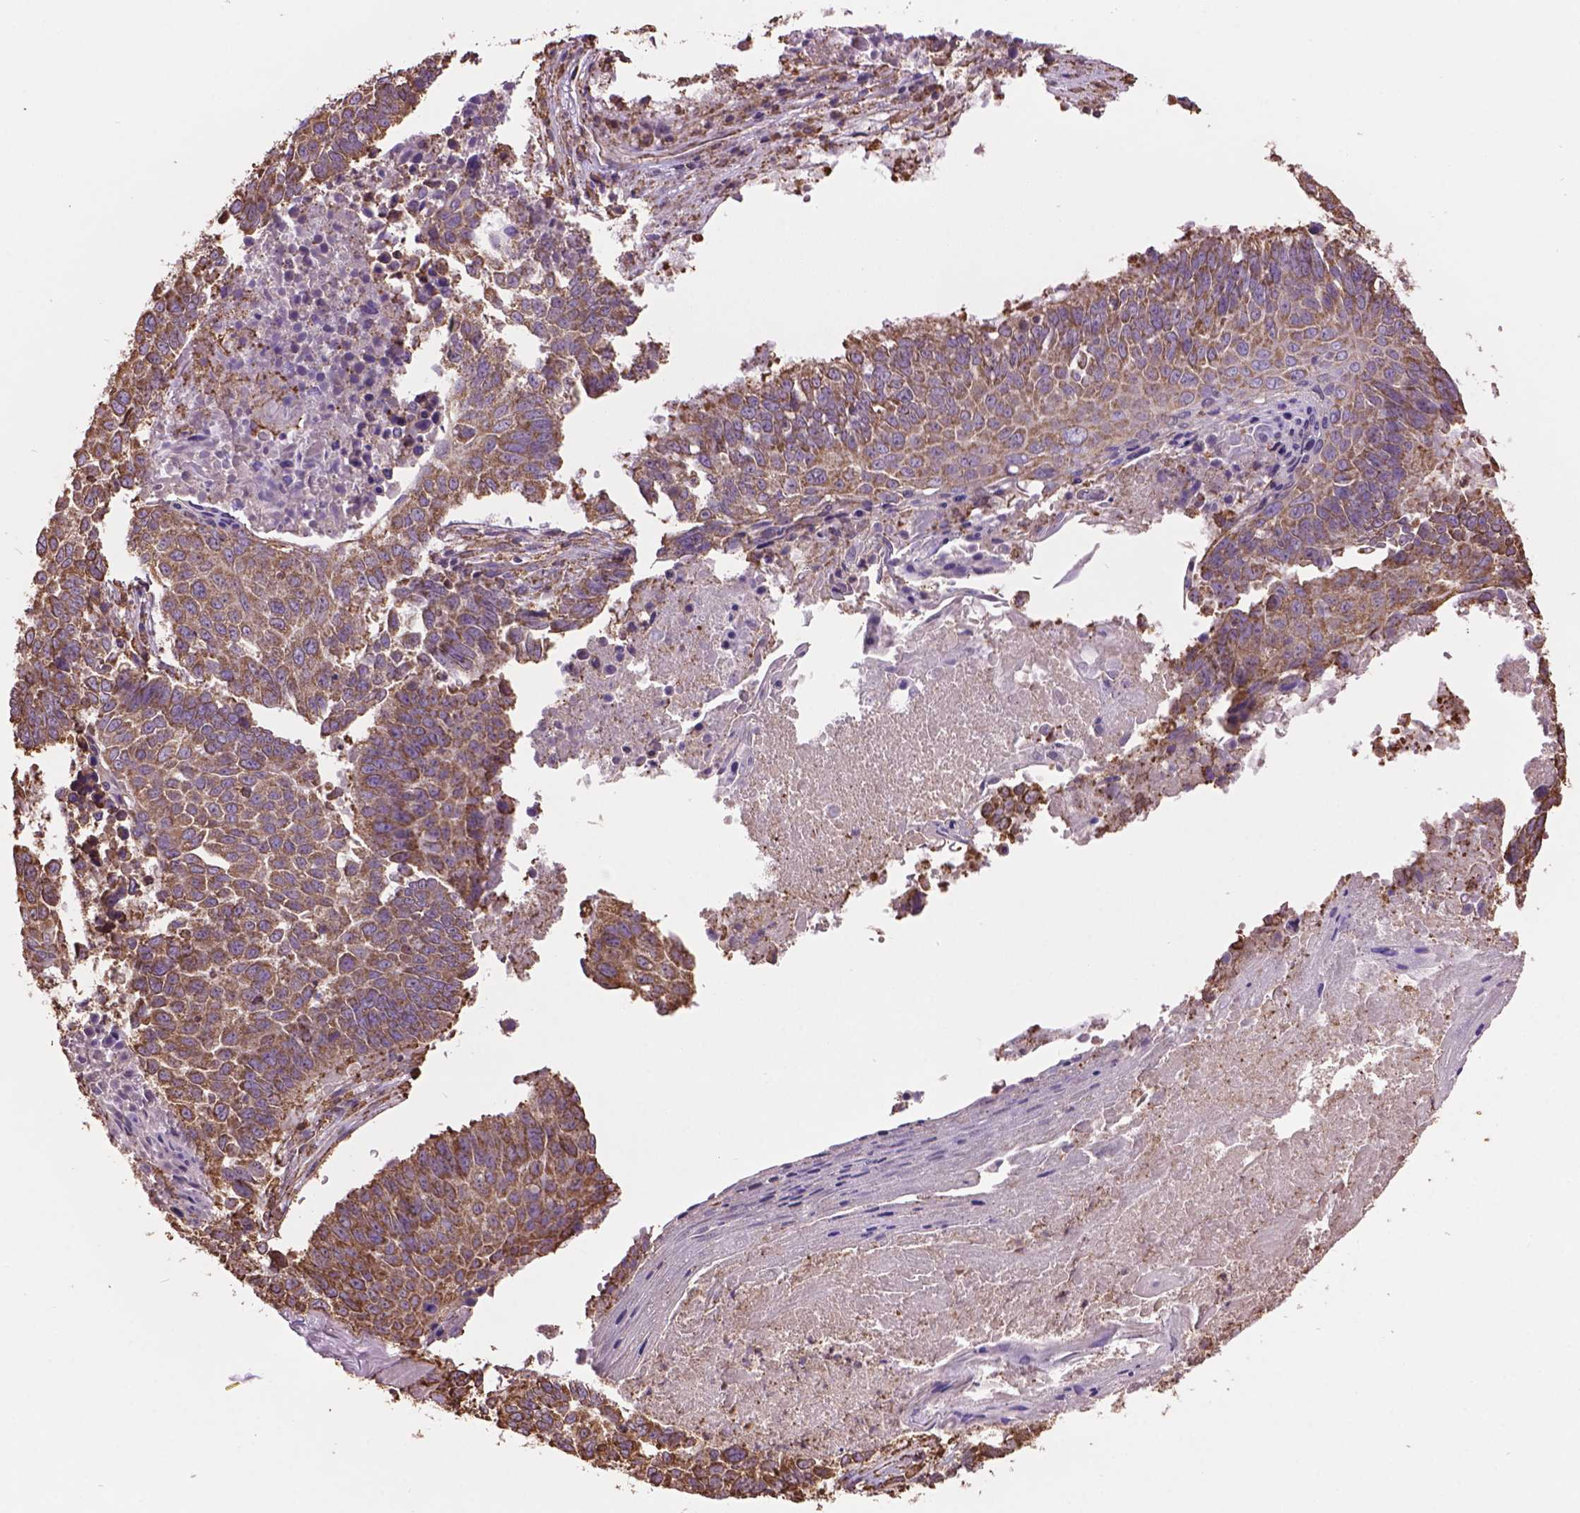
{"staining": {"intensity": "moderate", "quantity": ">75%", "location": "cytoplasmic/membranous"}, "tissue": "lung cancer", "cell_type": "Tumor cells", "image_type": "cancer", "snomed": [{"axis": "morphology", "description": "Squamous cell carcinoma, NOS"}, {"axis": "topography", "description": "Lung"}], "caption": "Lung squamous cell carcinoma tissue shows moderate cytoplasmic/membranous staining in about >75% of tumor cells, visualized by immunohistochemistry.", "gene": "PPP2R5E", "patient": {"sex": "male", "age": 73}}